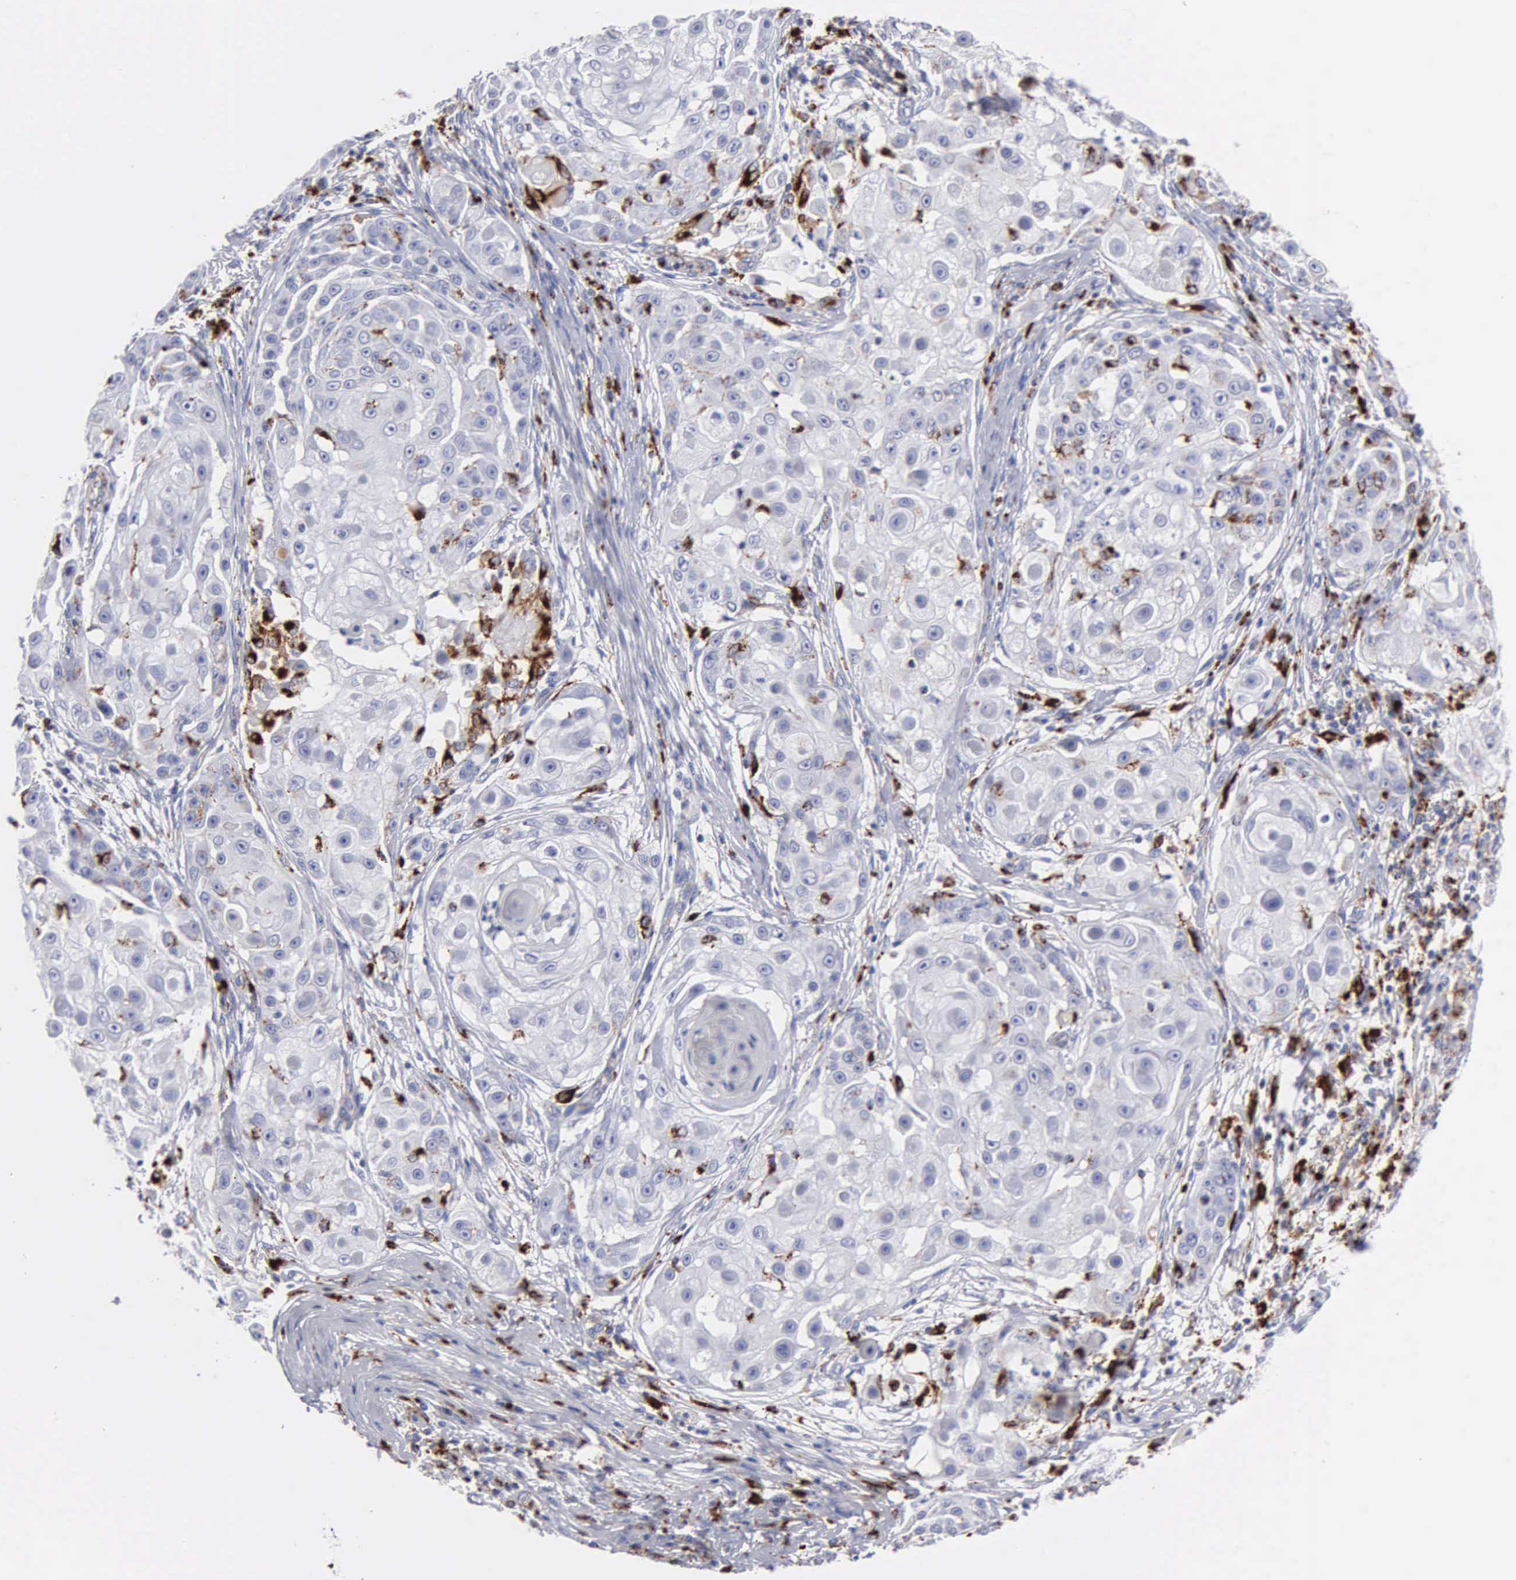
{"staining": {"intensity": "weak", "quantity": "25%-75%", "location": "cytoplasmic/membranous"}, "tissue": "skin cancer", "cell_type": "Tumor cells", "image_type": "cancer", "snomed": [{"axis": "morphology", "description": "Squamous cell carcinoma, NOS"}, {"axis": "topography", "description": "Skin"}], "caption": "A micrograph of human skin cancer stained for a protein shows weak cytoplasmic/membranous brown staining in tumor cells. (brown staining indicates protein expression, while blue staining denotes nuclei).", "gene": "CTSH", "patient": {"sex": "female", "age": 57}}